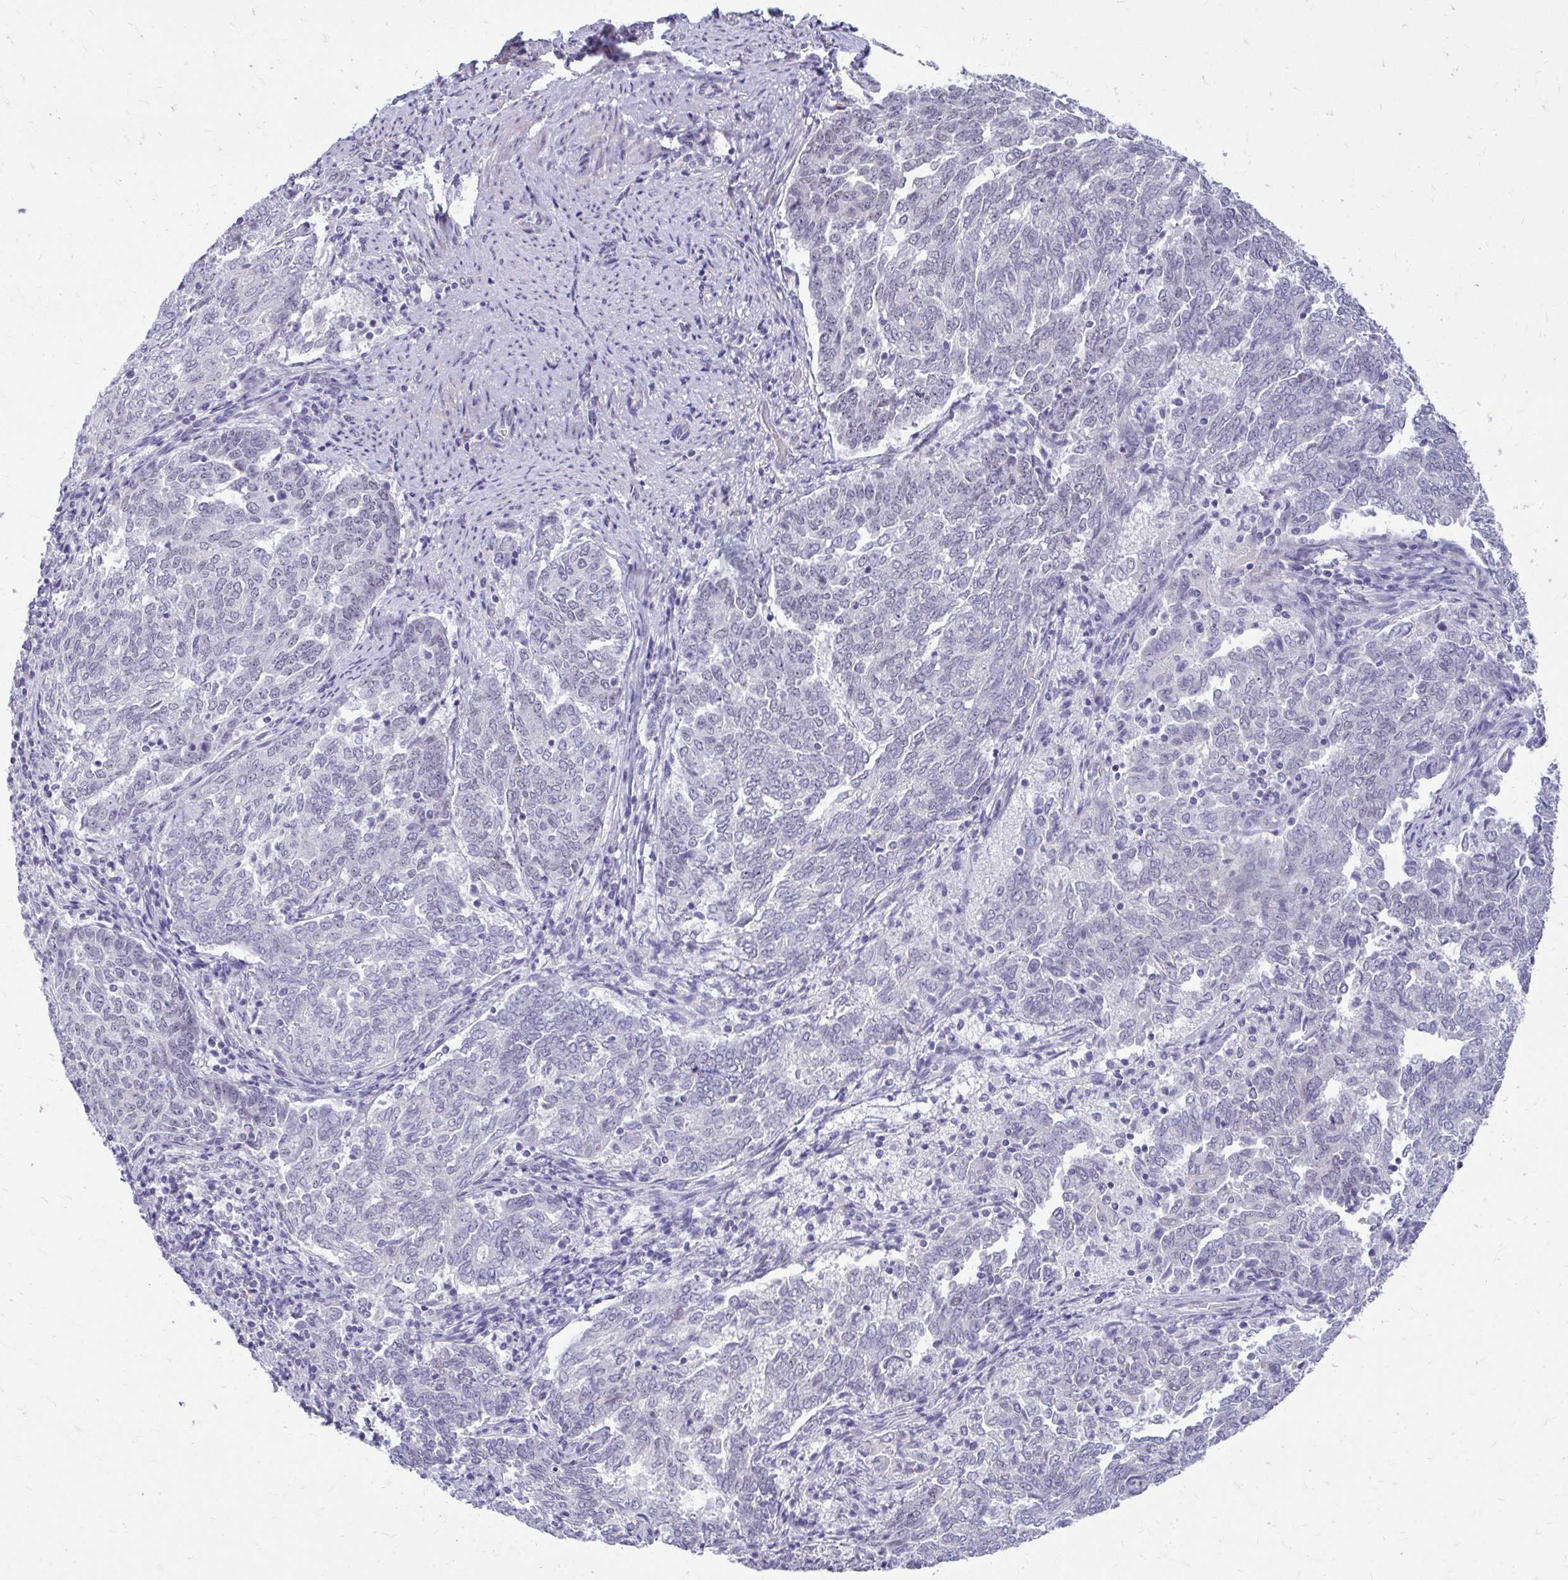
{"staining": {"intensity": "negative", "quantity": "none", "location": "none"}, "tissue": "endometrial cancer", "cell_type": "Tumor cells", "image_type": "cancer", "snomed": [{"axis": "morphology", "description": "Adenocarcinoma, NOS"}, {"axis": "topography", "description": "Endometrium"}], "caption": "Adenocarcinoma (endometrial) was stained to show a protein in brown. There is no significant staining in tumor cells. The staining was performed using DAB to visualize the protein expression in brown, while the nuclei were stained in blue with hematoxylin (Magnification: 20x).", "gene": "TEX33", "patient": {"sex": "female", "age": 80}}